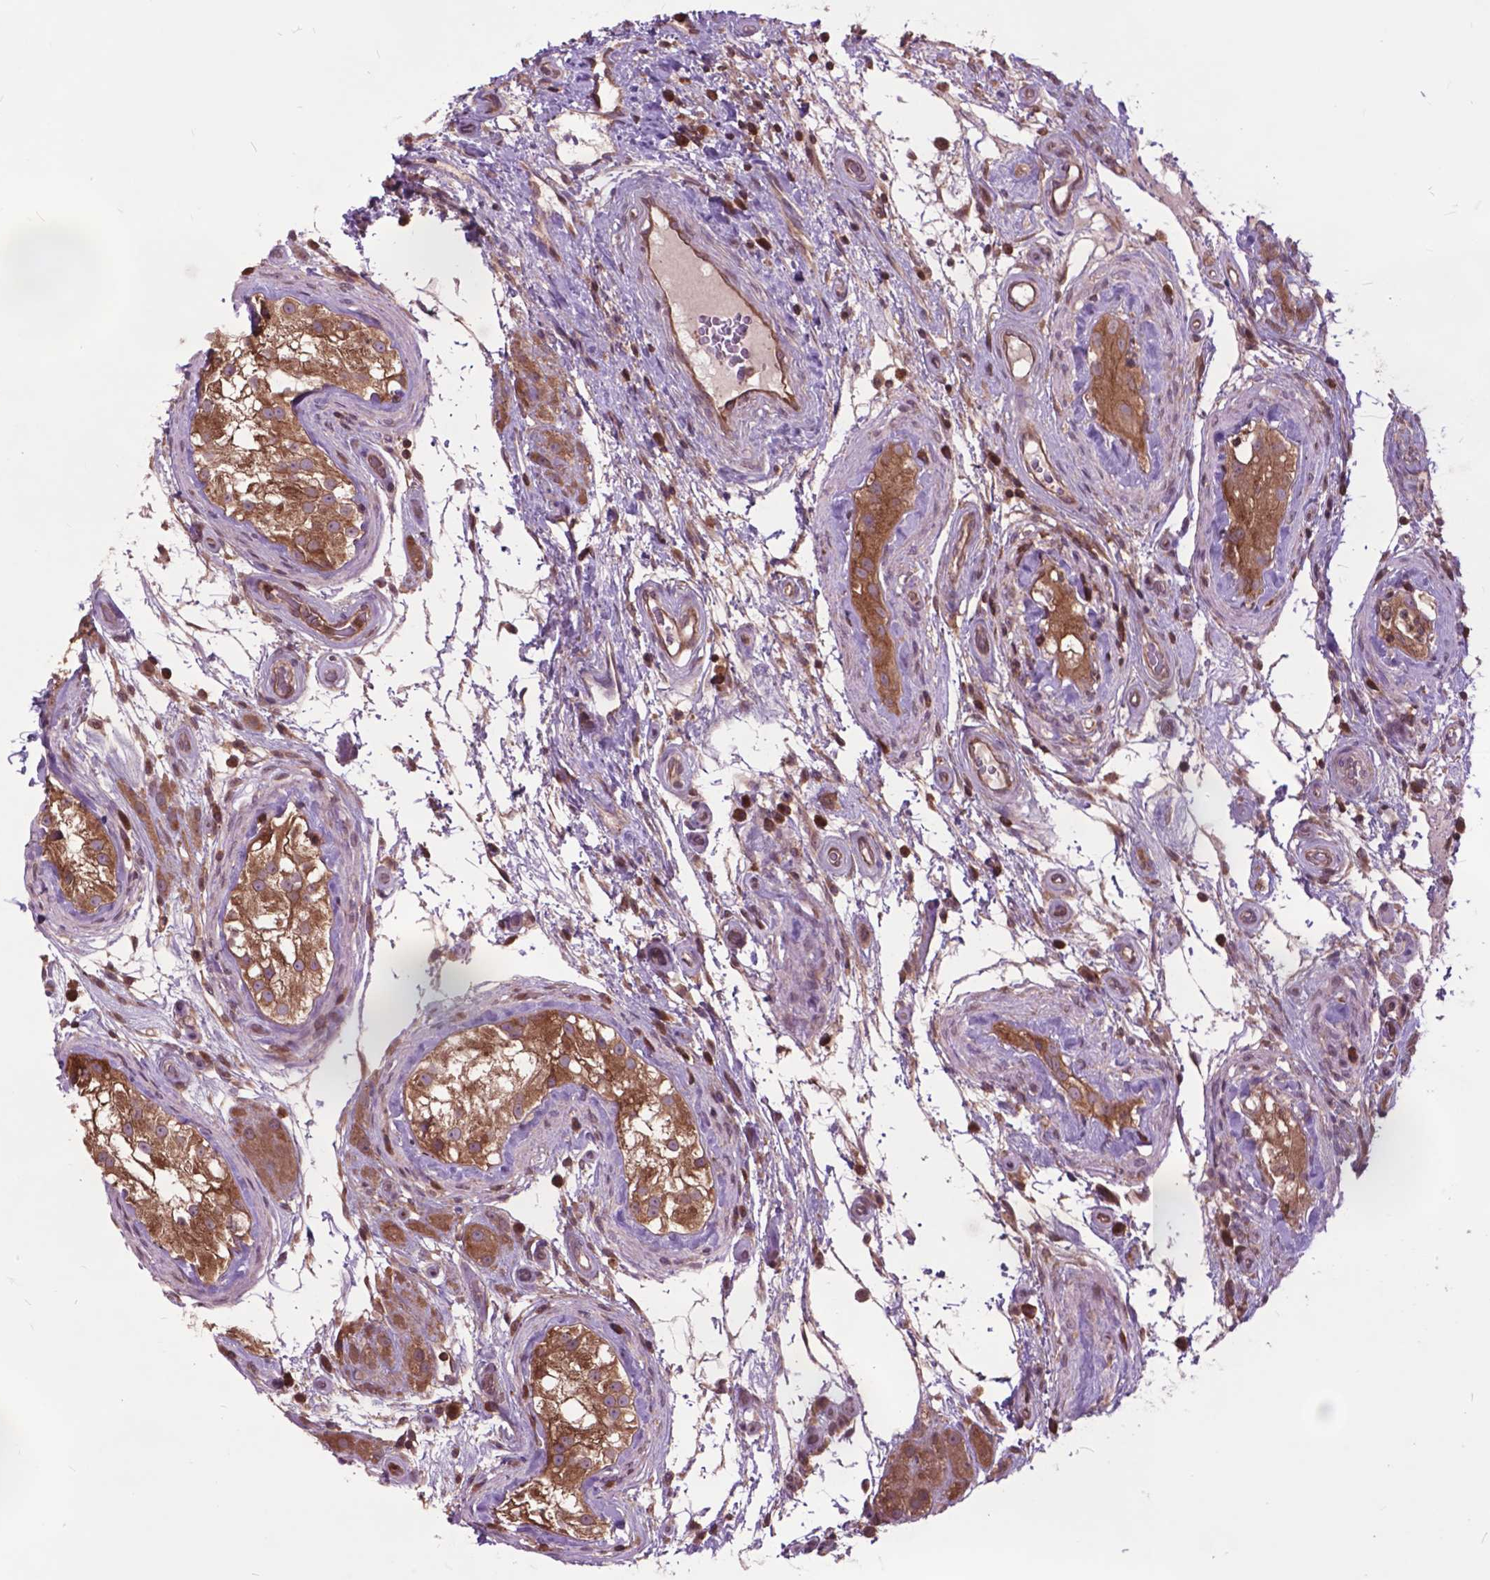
{"staining": {"intensity": "moderate", "quantity": ">75%", "location": "cytoplasmic/membranous"}, "tissue": "testis cancer", "cell_type": "Tumor cells", "image_type": "cancer", "snomed": [{"axis": "morphology", "description": "Seminoma, NOS"}, {"axis": "morphology", "description": "Carcinoma, Embryonal, NOS"}, {"axis": "topography", "description": "Testis"}], "caption": "Immunohistochemistry of testis embryonal carcinoma demonstrates medium levels of moderate cytoplasmic/membranous positivity in approximately >75% of tumor cells. The staining was performed using DAB (3,3'-diaminobenzidine) to visualize the protein expression in brown, while the nuclei were stained in blue with hematoxylin (Magnification: 20x).", "gene": "ARAF", "patient": {"sex": "male", "age": 41}}